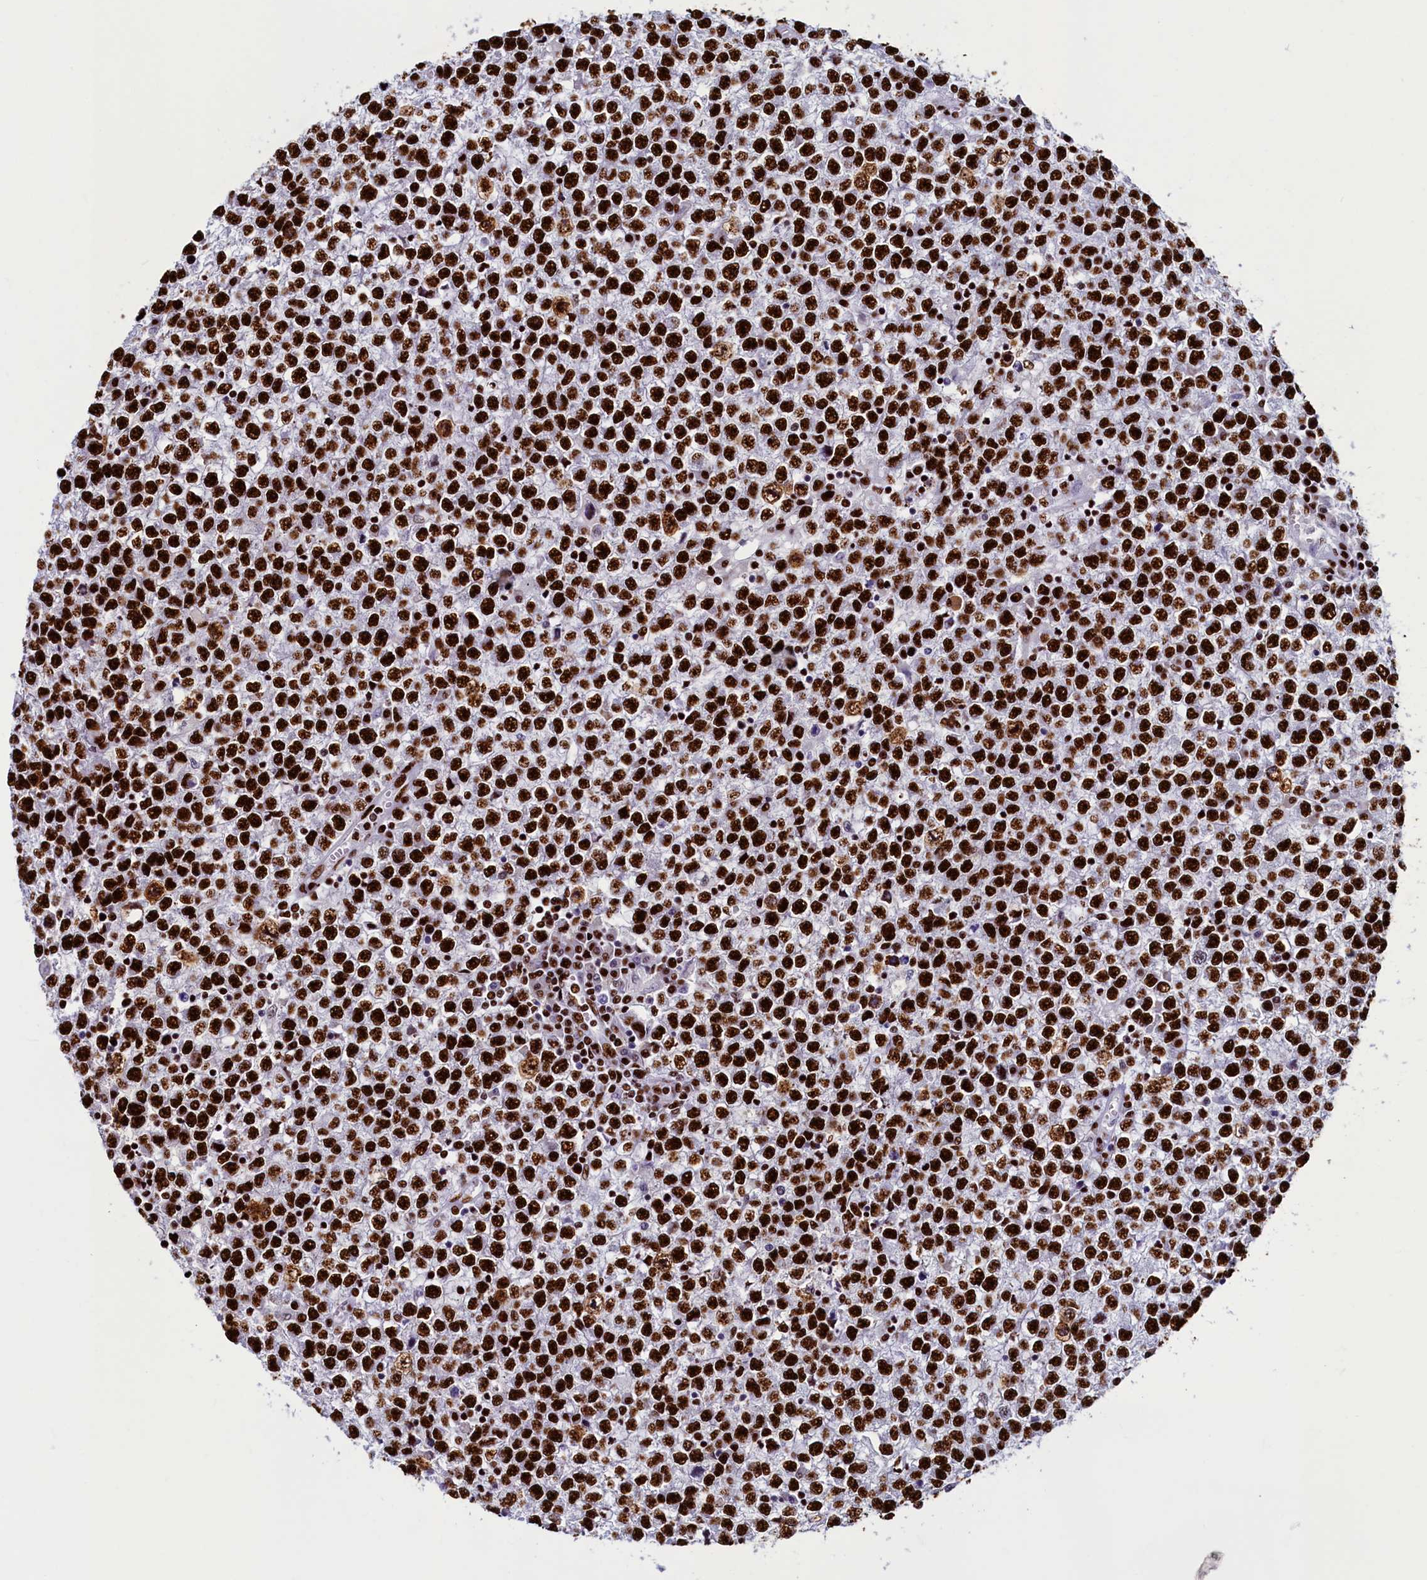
{"staining": {"intensity": "strong", "quantity": ">75%", "location": "nuclear"}, "tissue": "testis cancer", "cell_type": "Tumor cells", "image_type": "cancer", "snomed": [{"axis": "morphology", "description": "Seminoma, NOS"}, {"axis": "topography", "description": "Testis"}], "caption": "The image reveals immunohistochemical staining of seminoma (testis). There is strong nuclear positivity is identified in approximately >75% of tumor cells.", "gene": "SRRM2", "patient": {"sex": "male", "age": 65}}